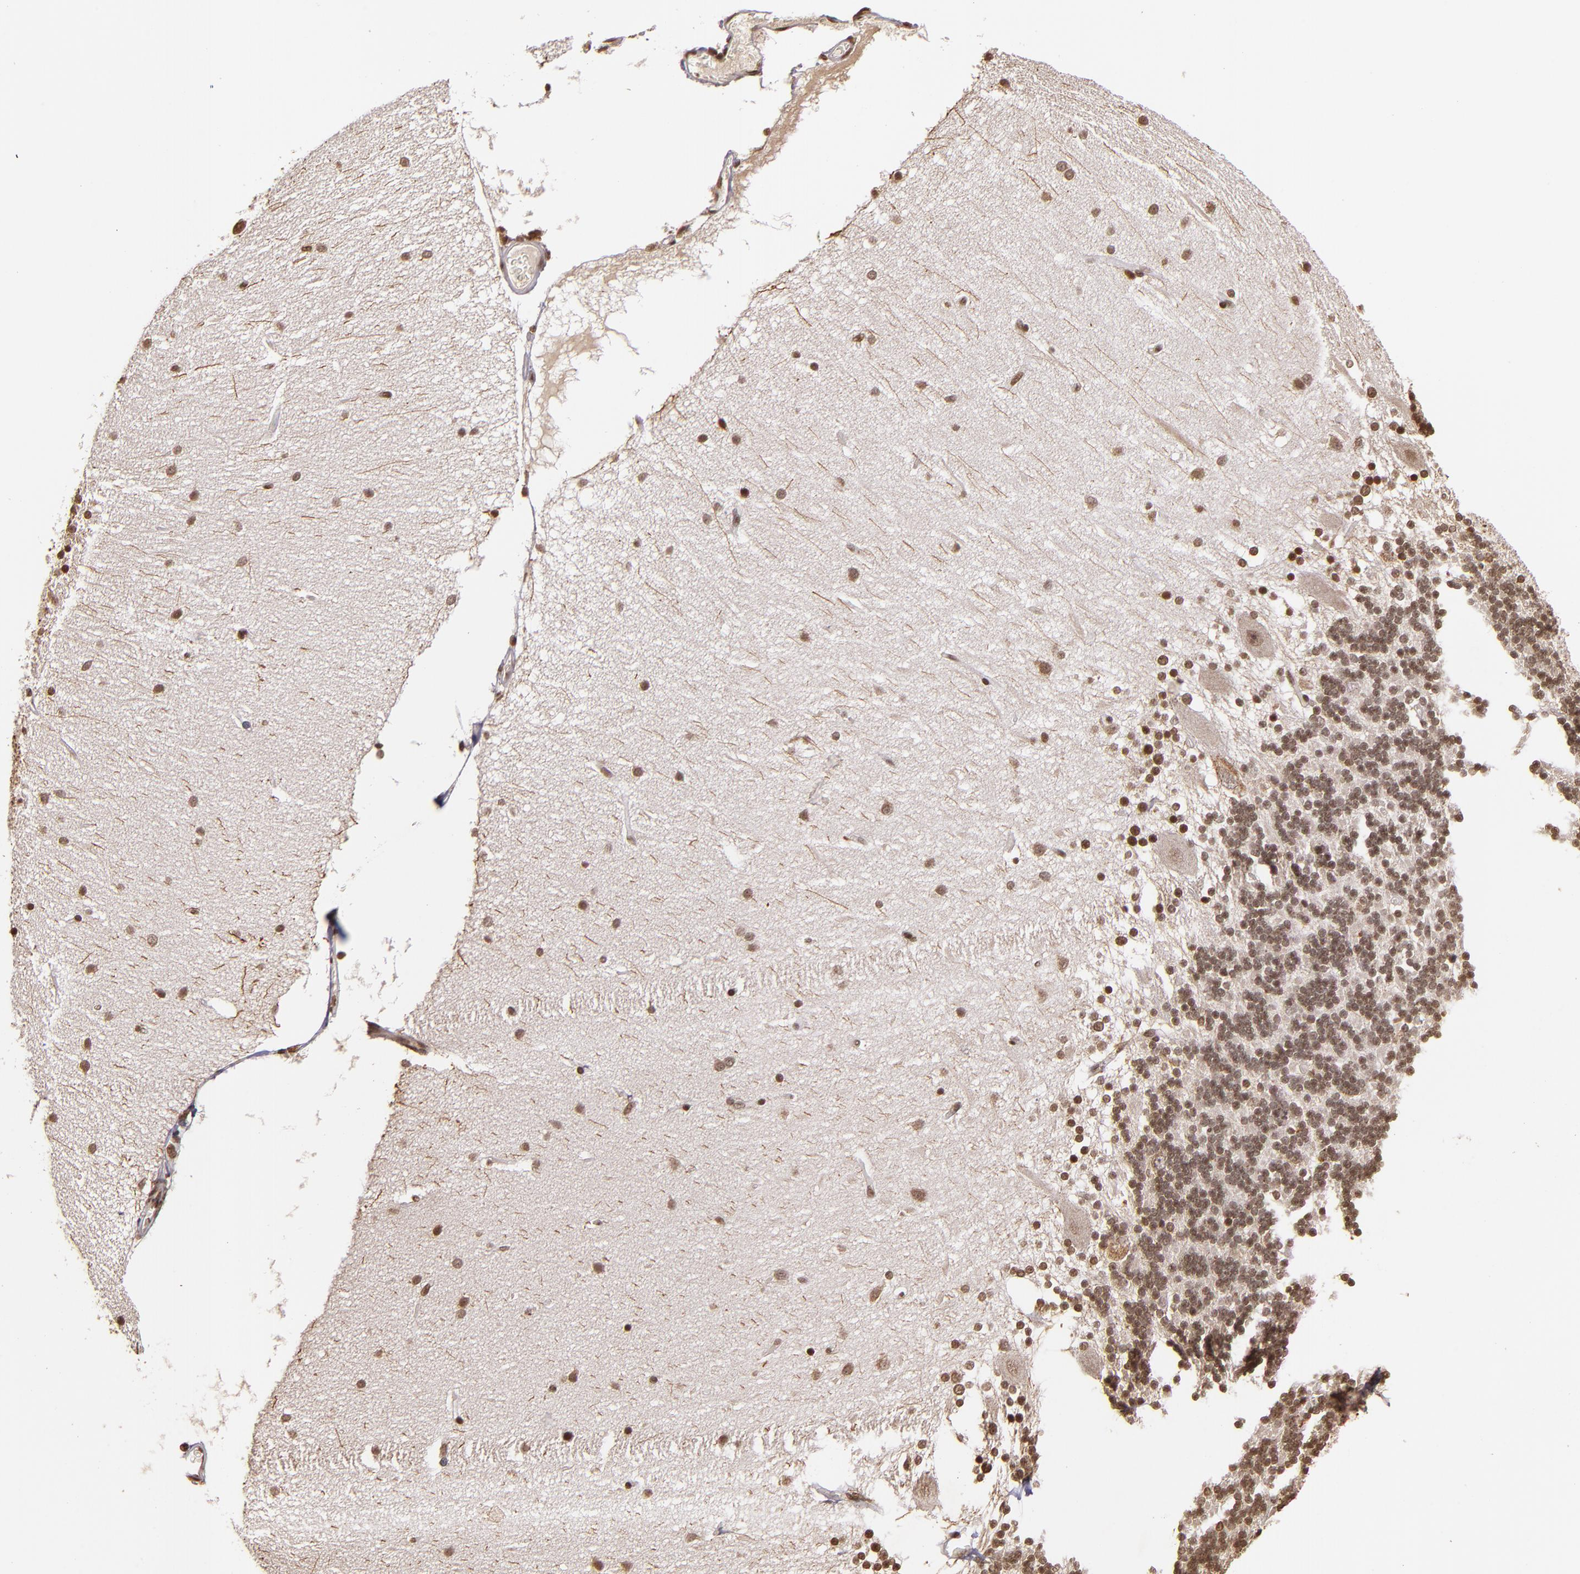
{"staining": {"intensity": "strong", "quantity": "25%-75%", "location": "nuclear"}, "tissue": "cerebellum", "cell_type": "Cells in granular layer", "image_type": "normal", "snomed": [{"axis": "morphology", "description": "Normal tissue, NOS"}, {"axis": "topography", "description": "Cerebellum"}], "caption": "Immunohistochemistry of normal cerebellum exhibits high levels of strong nuclear positivity in approximately 25%-75% of cells in granular layer.", "gene": "CUL3", "patient": {"sex": "female", "age": 54}}